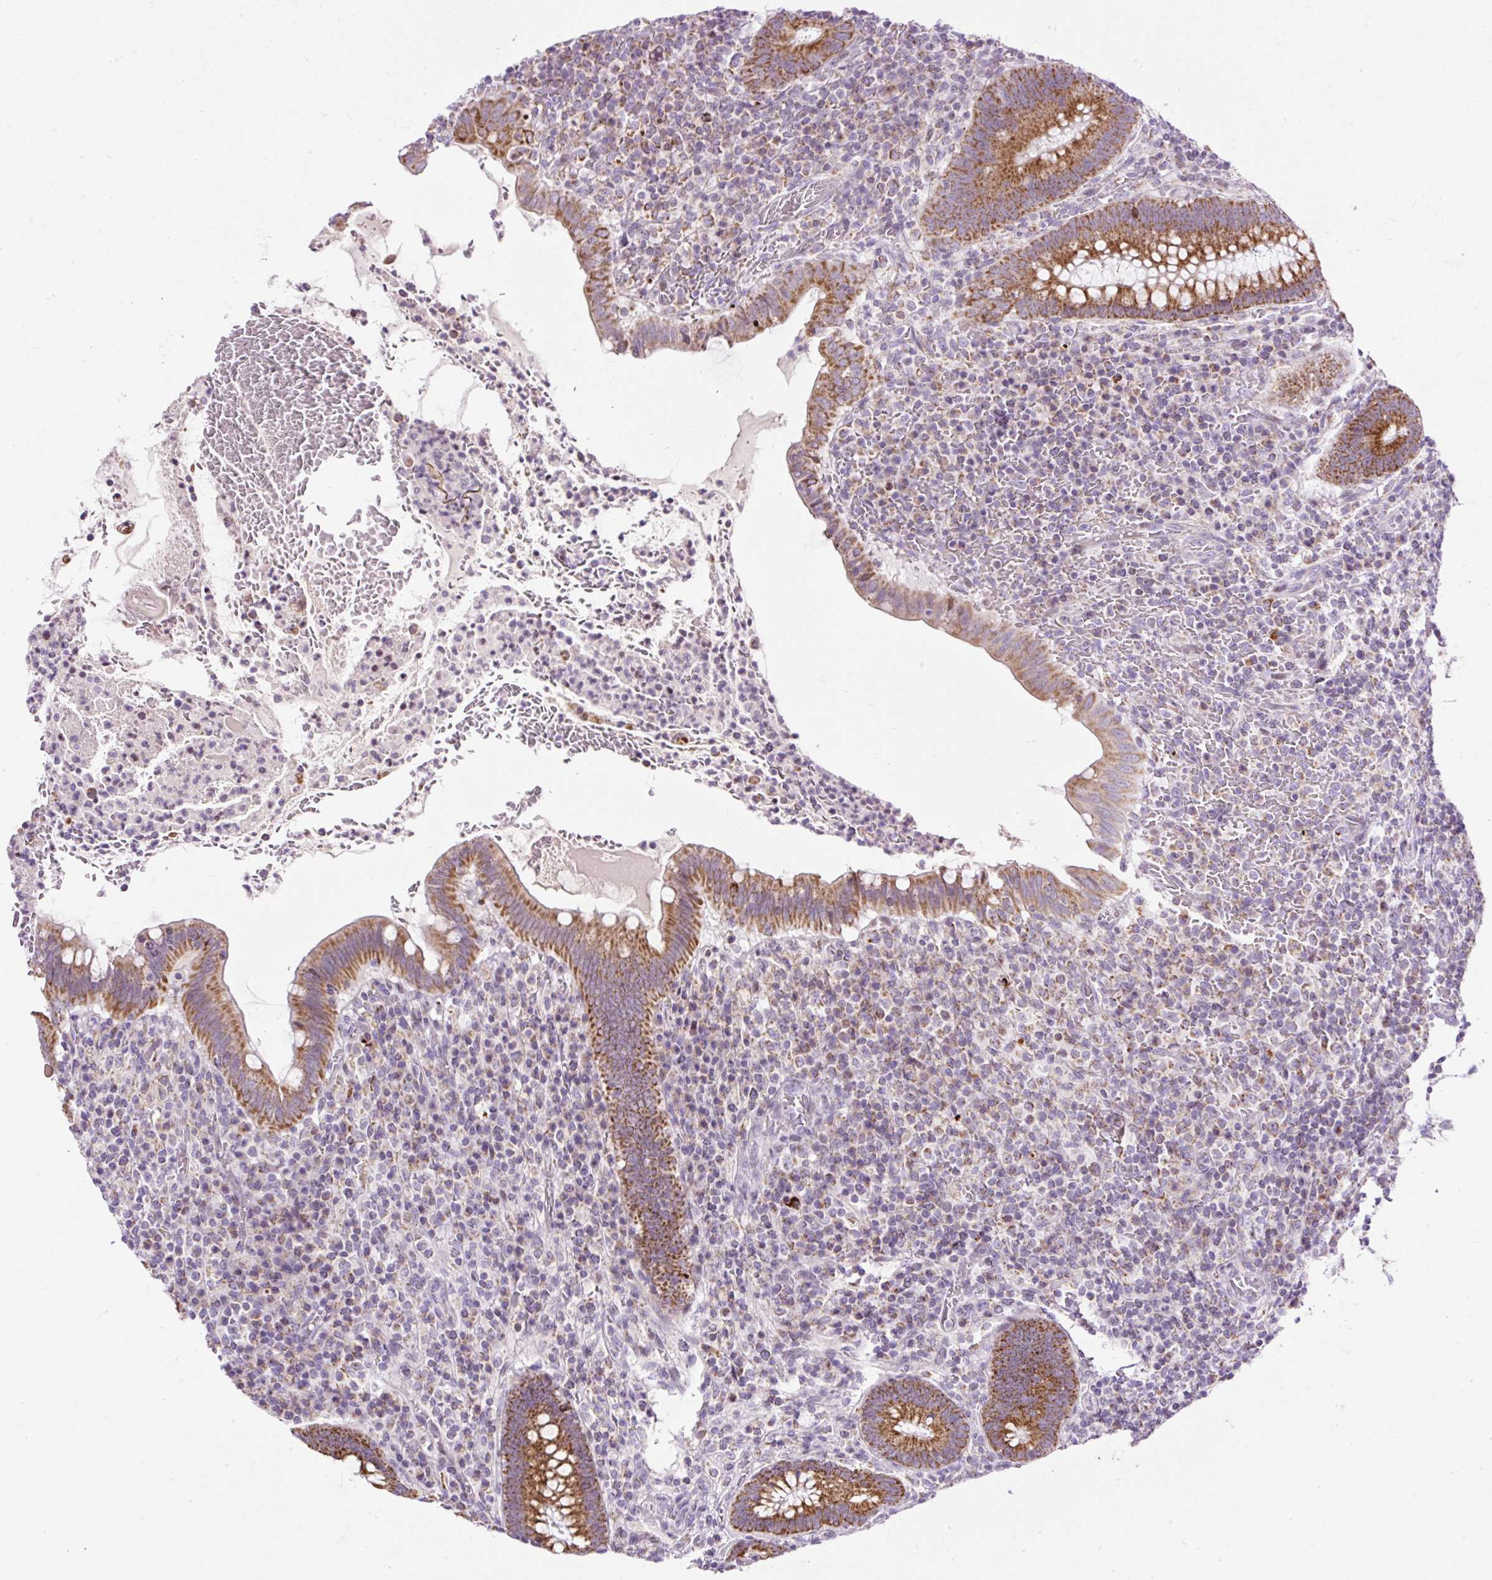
{"staining": {"intensity": "strong", "quantity": ">75%", "location": "cytoplasmic/membranous"}, "tissue": "appendix", "cell_type": "Glandular cells", "image_type": "normal", "snomed": [{"axis": "morphology", "description": "Normal tissue, NOS"}, {"axis": "topography", "description": "Appendix"}], "caption": "This image exhibits immunohistochemistry staining of normal human appendix, with high strong cytoplasmic/membranous expression in approximately >75% of glandular cells.", "gene": "FMC1", "patient": {"sex": "female", "age": 43}}